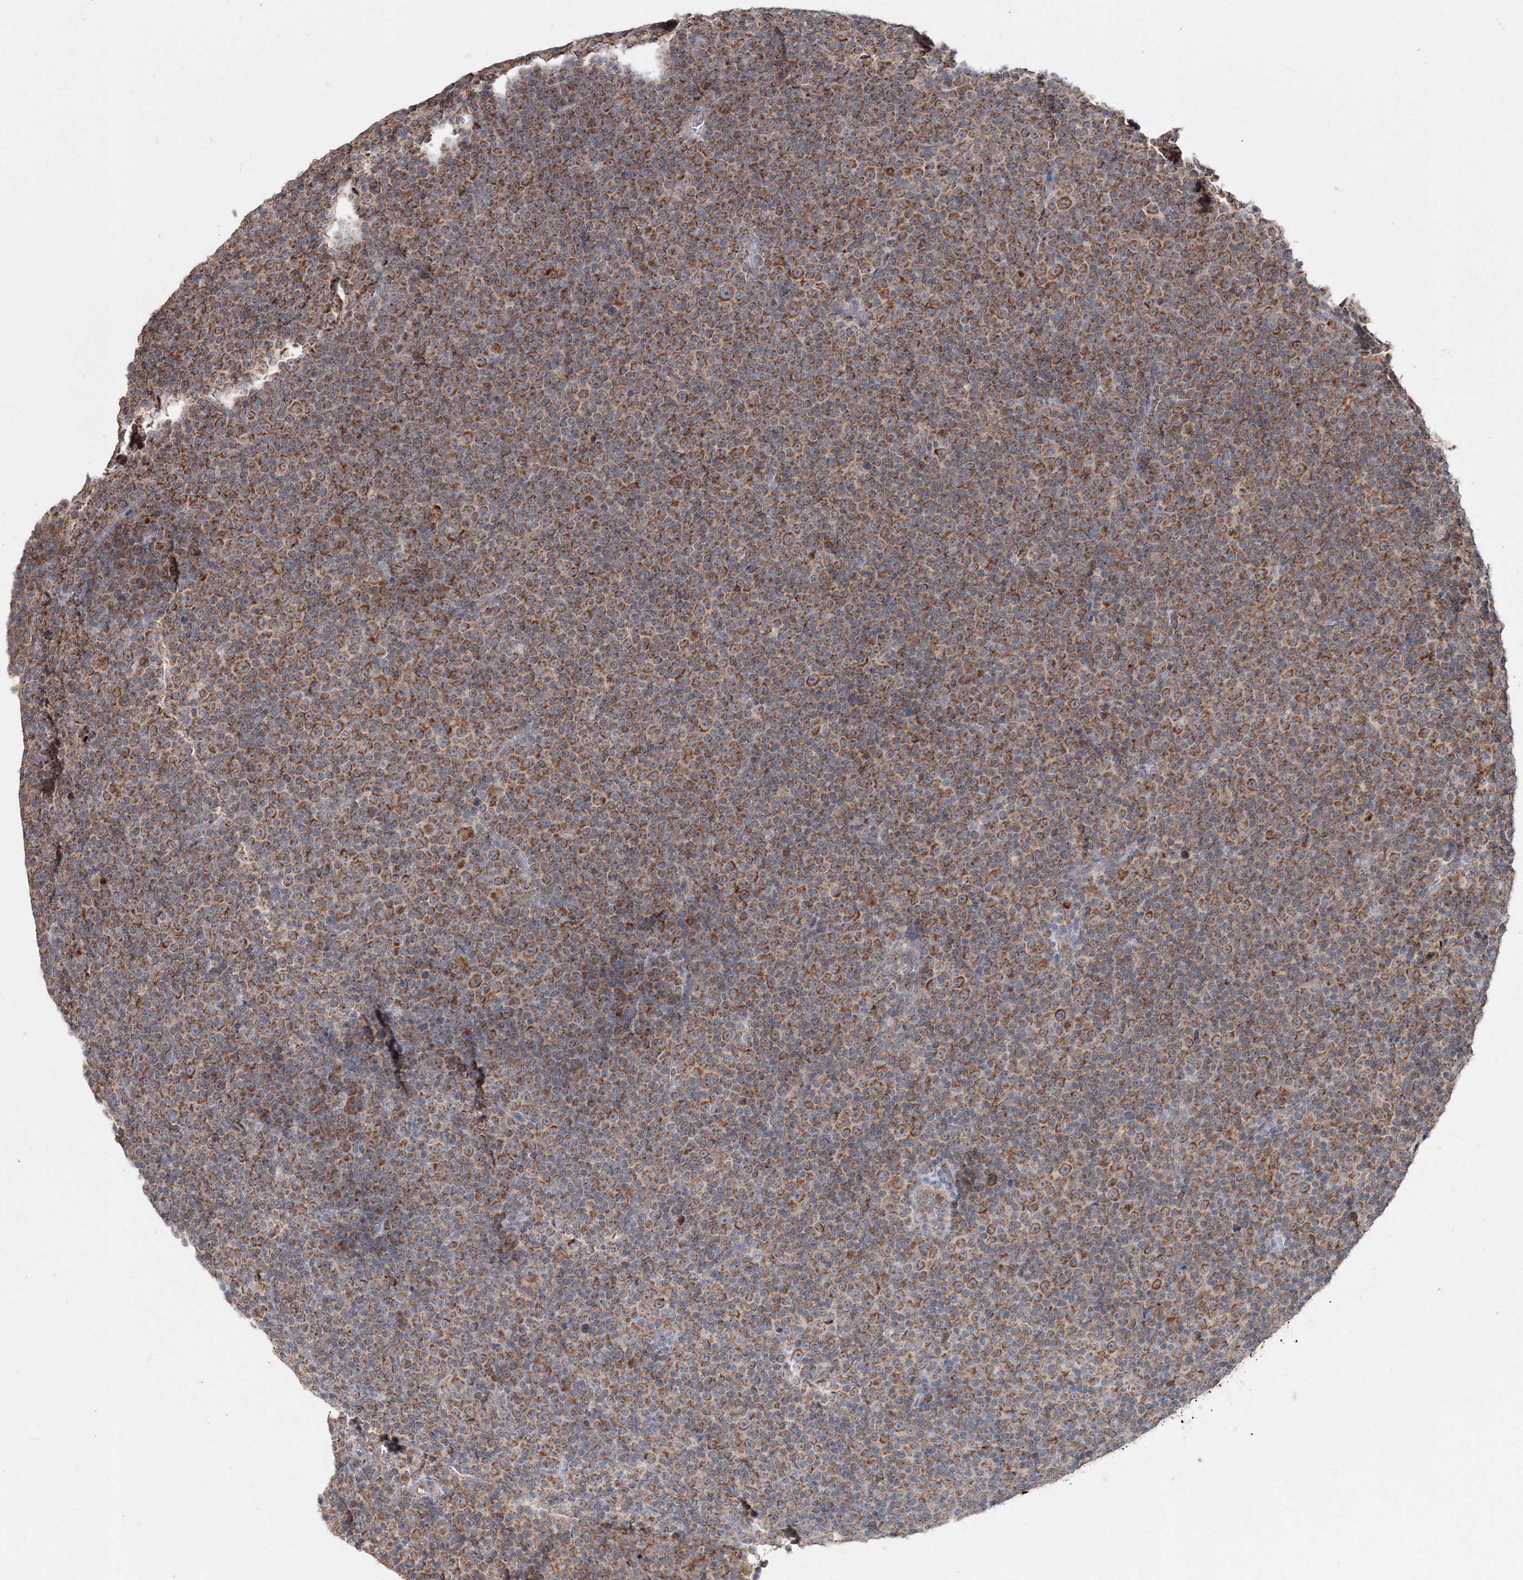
{"staining": {"intensity": "moderate", "quantity": ">75%", "location": "cytoplasmic/membranous"}, "tissue": "lymphoma", "cell_type": "Tumor cells", "image_type": "cancer", "snomed": [{"axis": "morphology", "description": "Malignant lymphoma, non-Hodgkin's type, Low grade"}, {"axis": "topography", "description": "Lymph node"}], "caption": "Immunohistochemistry (IHC) image of human low-grade malignant lymphoma, non-Hodgkin's type stained for a protein (brown), which displays medium levels of moderate cytoplasmic/membranous expression in about >75% of tumor cells.", "gene": "PEX13", "patient": {"sex": "female", "age": 67}}